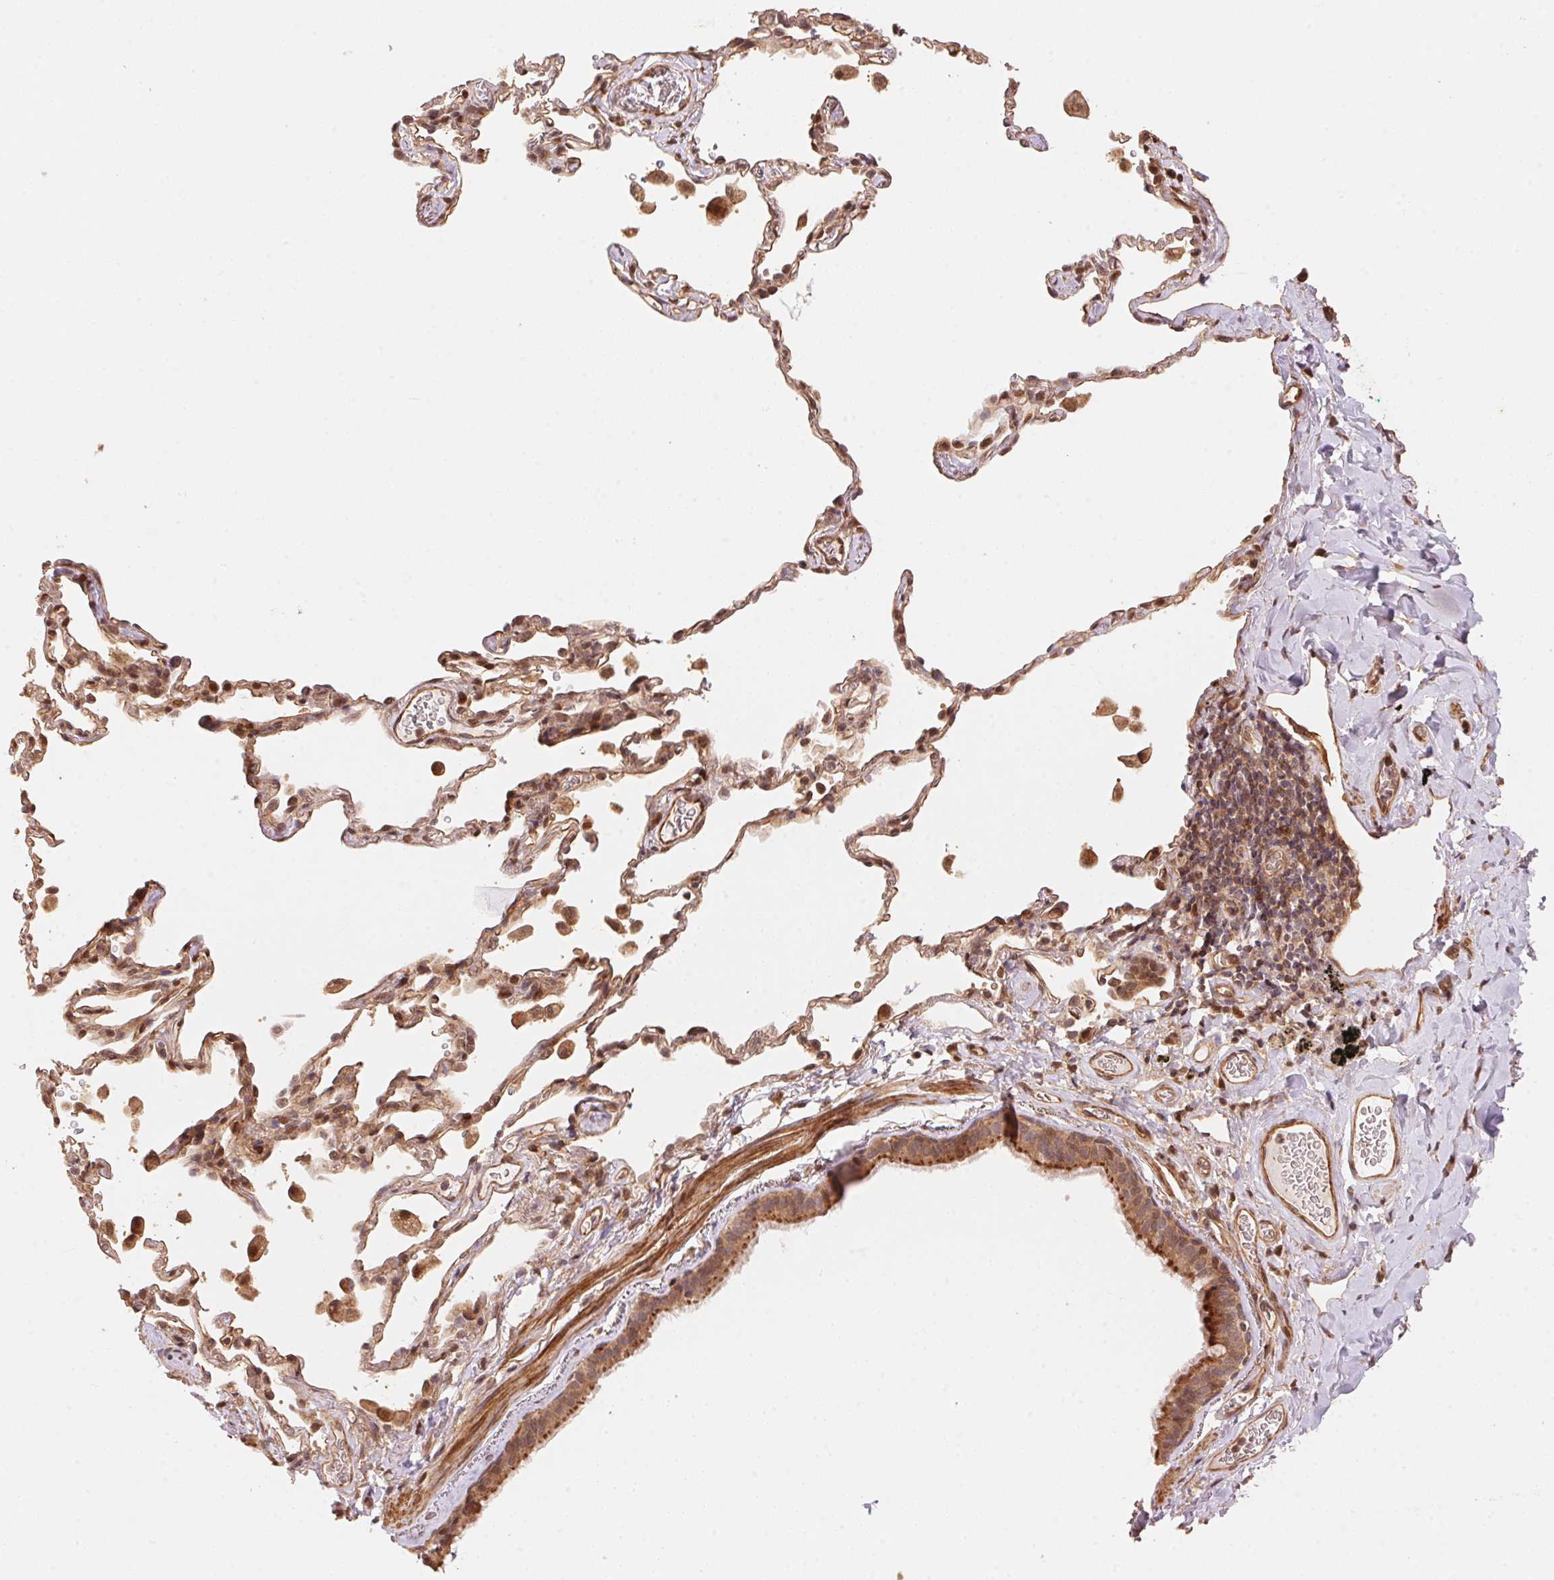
{"staining": {"intensity": "strong", "quantity": ">75%", "location": "cytoplasmic/membranous"}, "tissue": "bronchus", "cell_type": "Respiratory epithelial cells", "image_type": "normal", "snomed": [{"axis": "morphology", "description": "Normal tissue, NOS"}, {"axis": "topography", "description": "Bronchus"}, {"axis": "topography", "description": "Lung"}], "caption": "Respiratory epithelial cells display high levels of strong cytoplasmic/membranous expression in about >75% of cells in unremarkable bronchus. Using DAB (3,3'-diaminobenzidine) (brown) and hematoxylin (blue) stains, captured at high magnification using brightfield microscopy.", "gene": "TNIP2", "patient": {"sex": "male", "age": 54}}